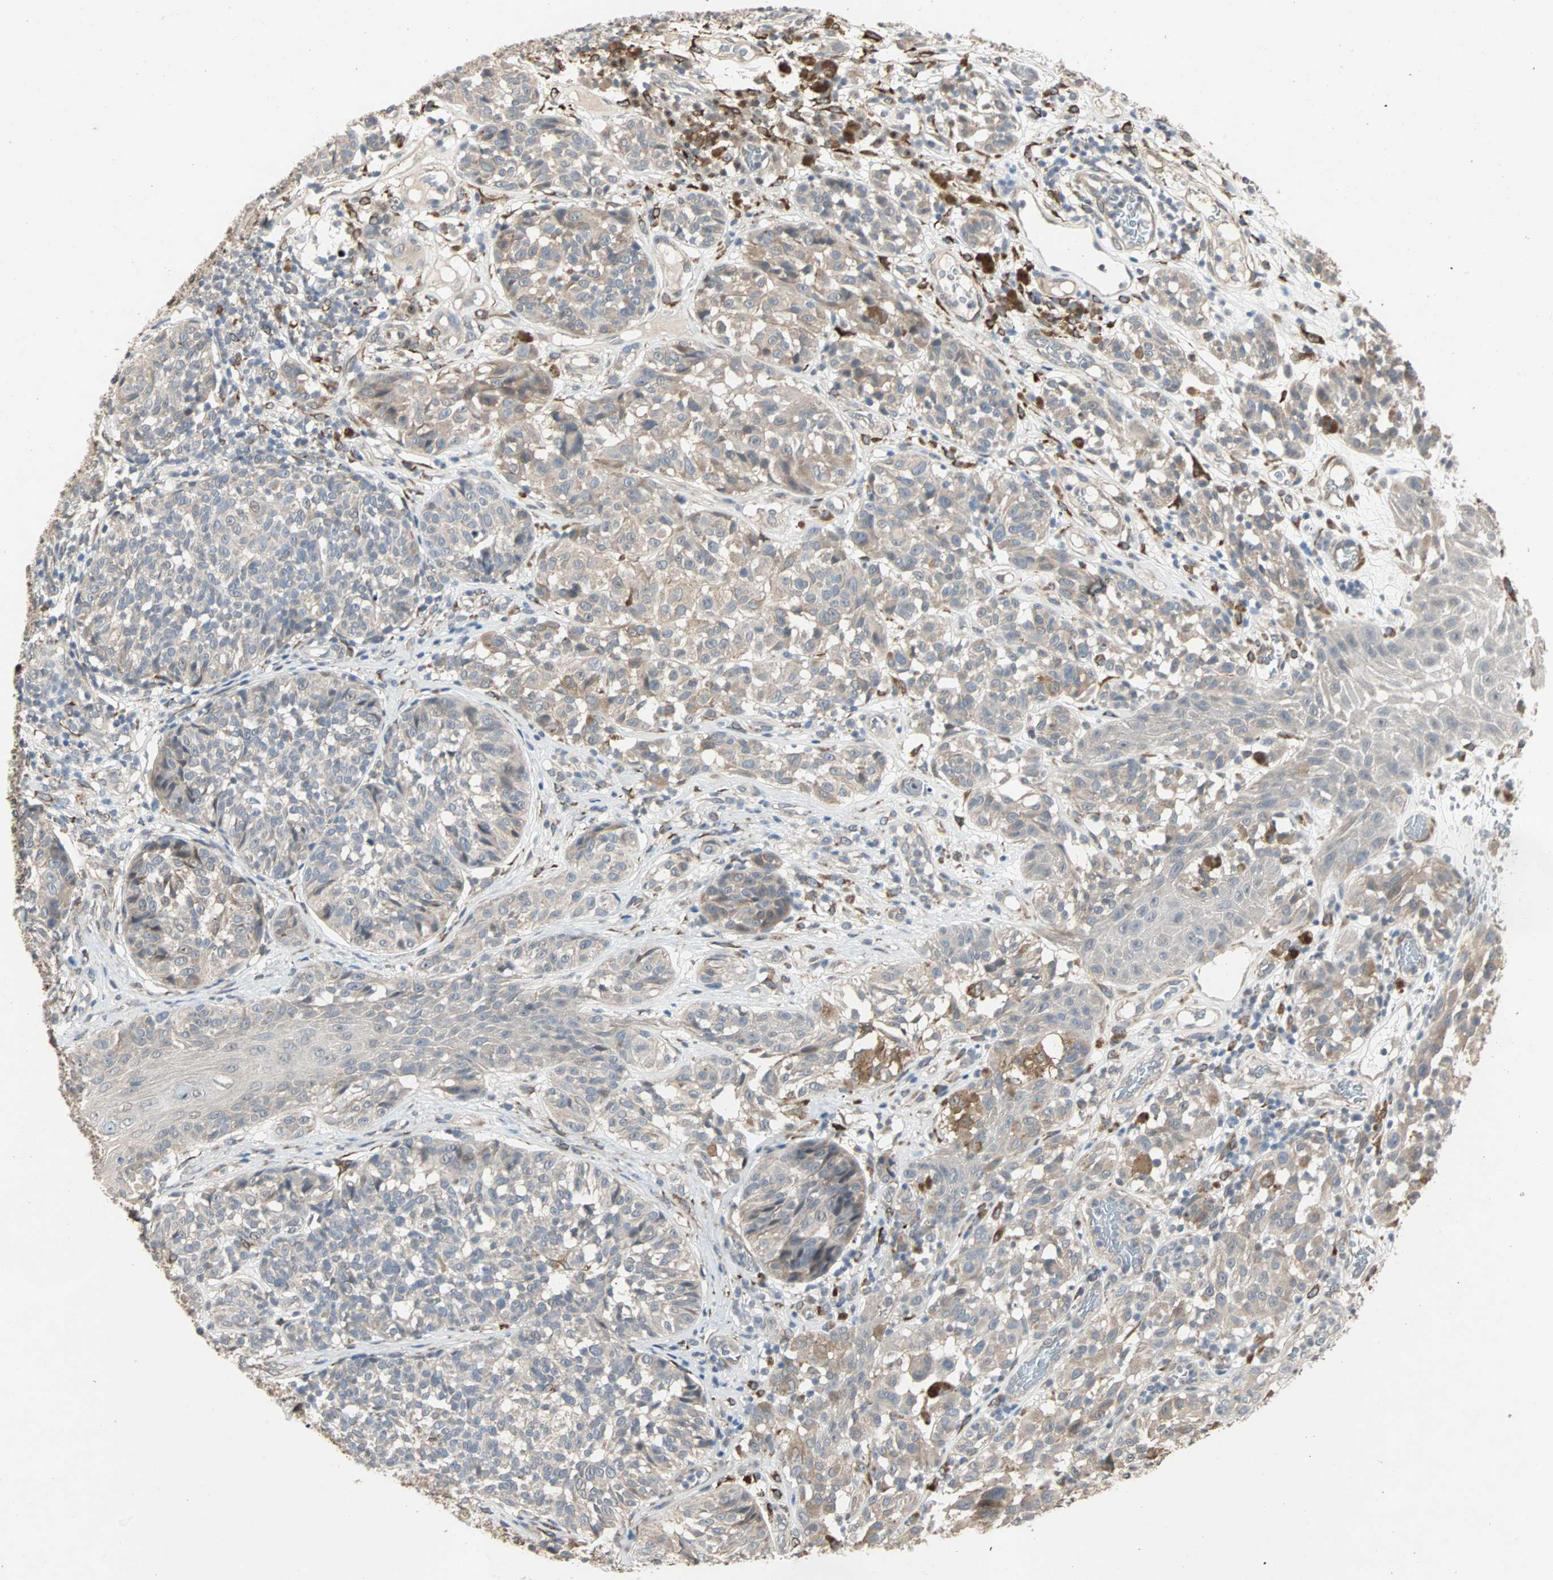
{"staining": {"intensity": "moderate", "quantity": "25%-75%", "location": "cytoplasmic/membranous"}, "tissue": "melanoma", "cell_type": "Tumor cells", "image_type": "cancer", "snomed": [{"axis": "morphology", "description": "Malignant melanoma, NOS"}, {"axis": "topography", "description": "Skin"}], "caption": "There is medium levels of moderate cytoplasmic/membranous staining in tumor cells of melanoma, as demonstrated by immunohistochemical staining (brown color).", "gene": "TRPV4", "patient": {"sex": "female", "age": 46}}